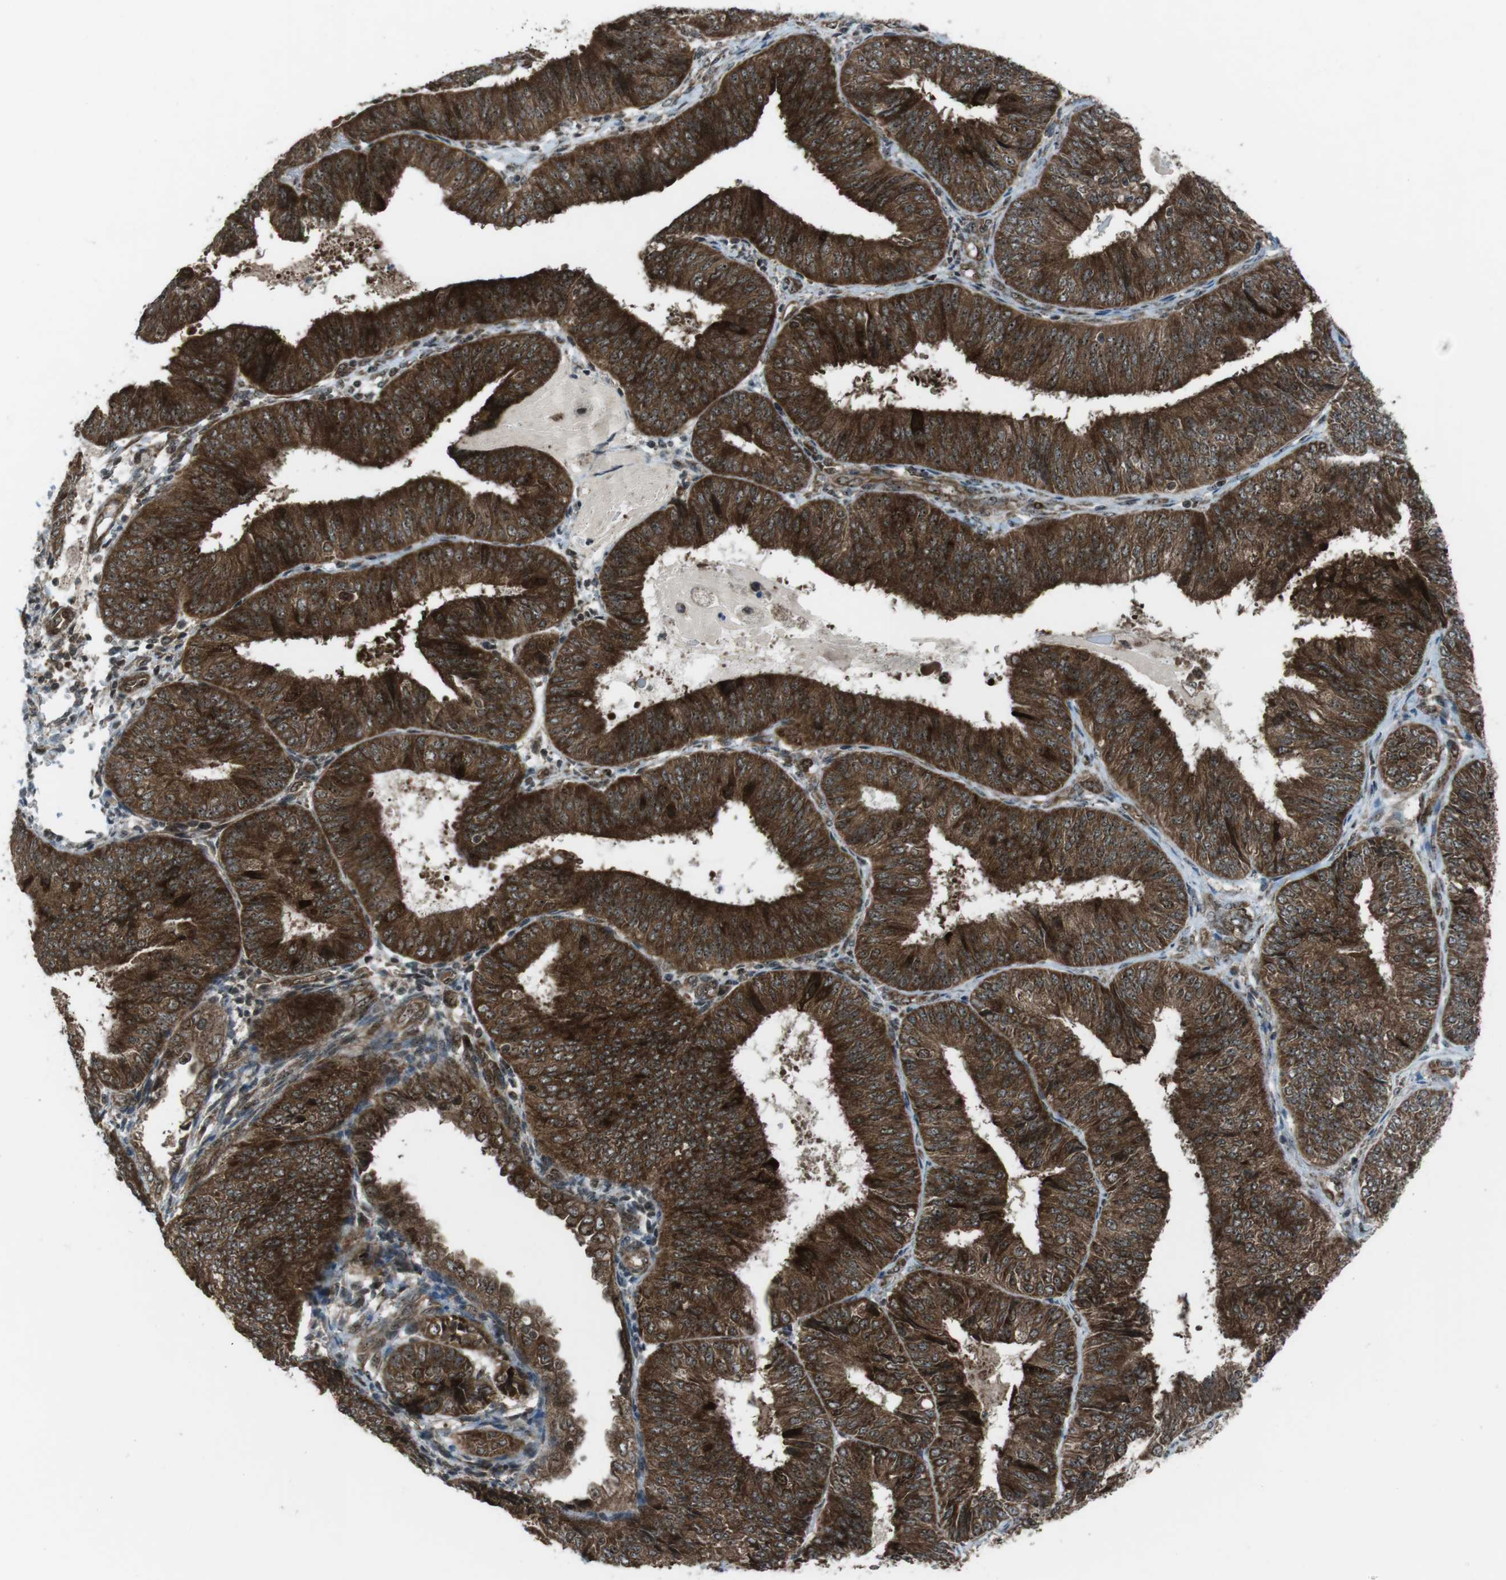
{"staining": {"intensity": "strong", "quantity": ">75%", "location": "cytoplasmic/membranous"}, "tissue": "endometrial cancer", "cell_type": "Tumor cells", "image_type": "cancer", "snomed": [{"axis": "morphology", "description": "Adenocarcinoma, NOS"}, {"axis": "topography", "description": "Endometrium"}], "caption": "Approximately >75% of tumor cells in endometrial cancer exhibit strong cytoplasmic/membranous protein expression as visualized by brown immunohistochemical staining.", "gene": "CSNK1D", "patient": {"sex": "female", "age": 58}}